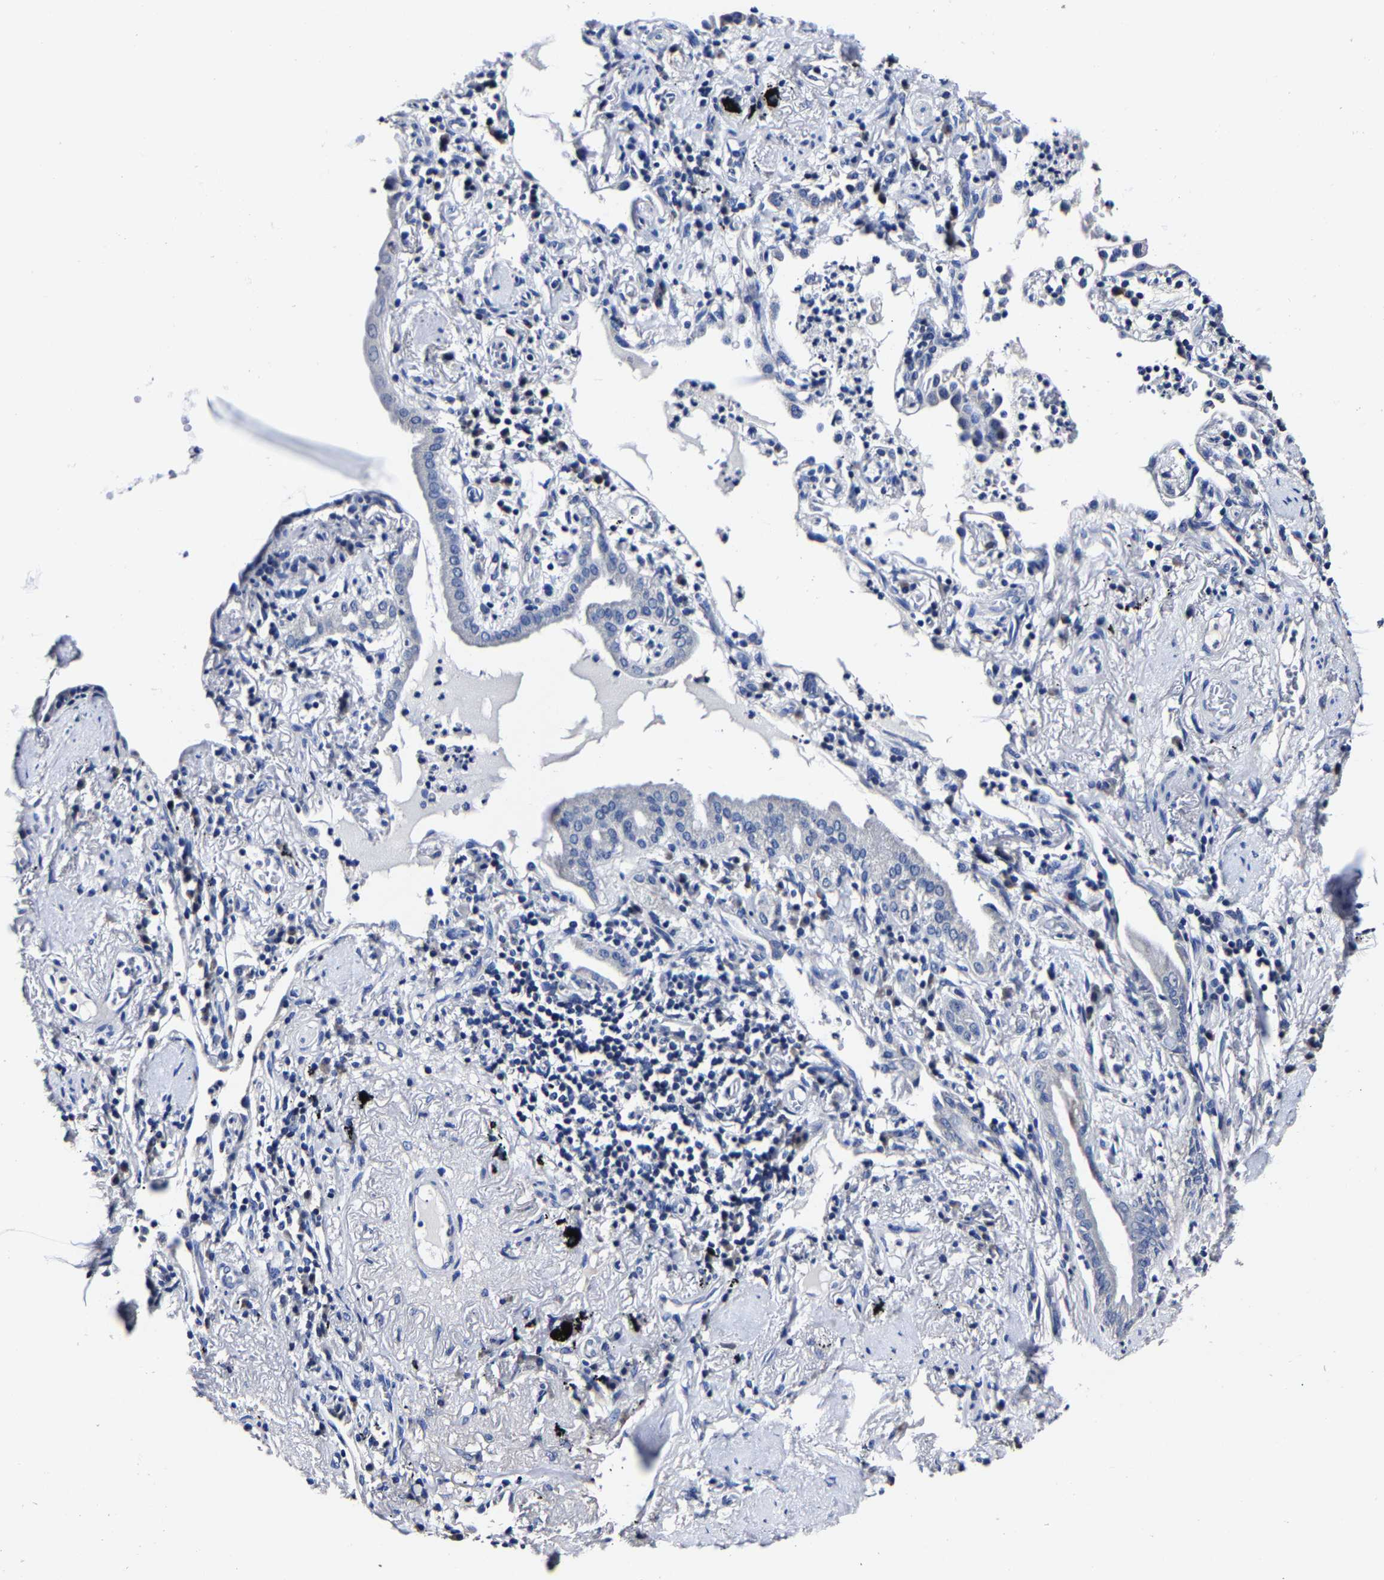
{"staining": {"intensity": "negative", "quantity": "none", "location": "none"}, "tissue": "lung cancer", "cell_type": "Tumor cells", "image_type": "cancer", "snomed": [{"axis": "morphology", "description": "Normal tissue, NOS"}, {"axis": "morphology", "description": "Adenocarcinoma, NOS"}, {"axis": "topography", "description": "Bronchus"}, {"axis": "topography", "description": "Lung"}], "caption": "Tumor cells are negative for protein expression in human lung cancer (adenocarcinoma).", "gene": "AKAP4", "patient": {"sex": "female", "age": 70}}